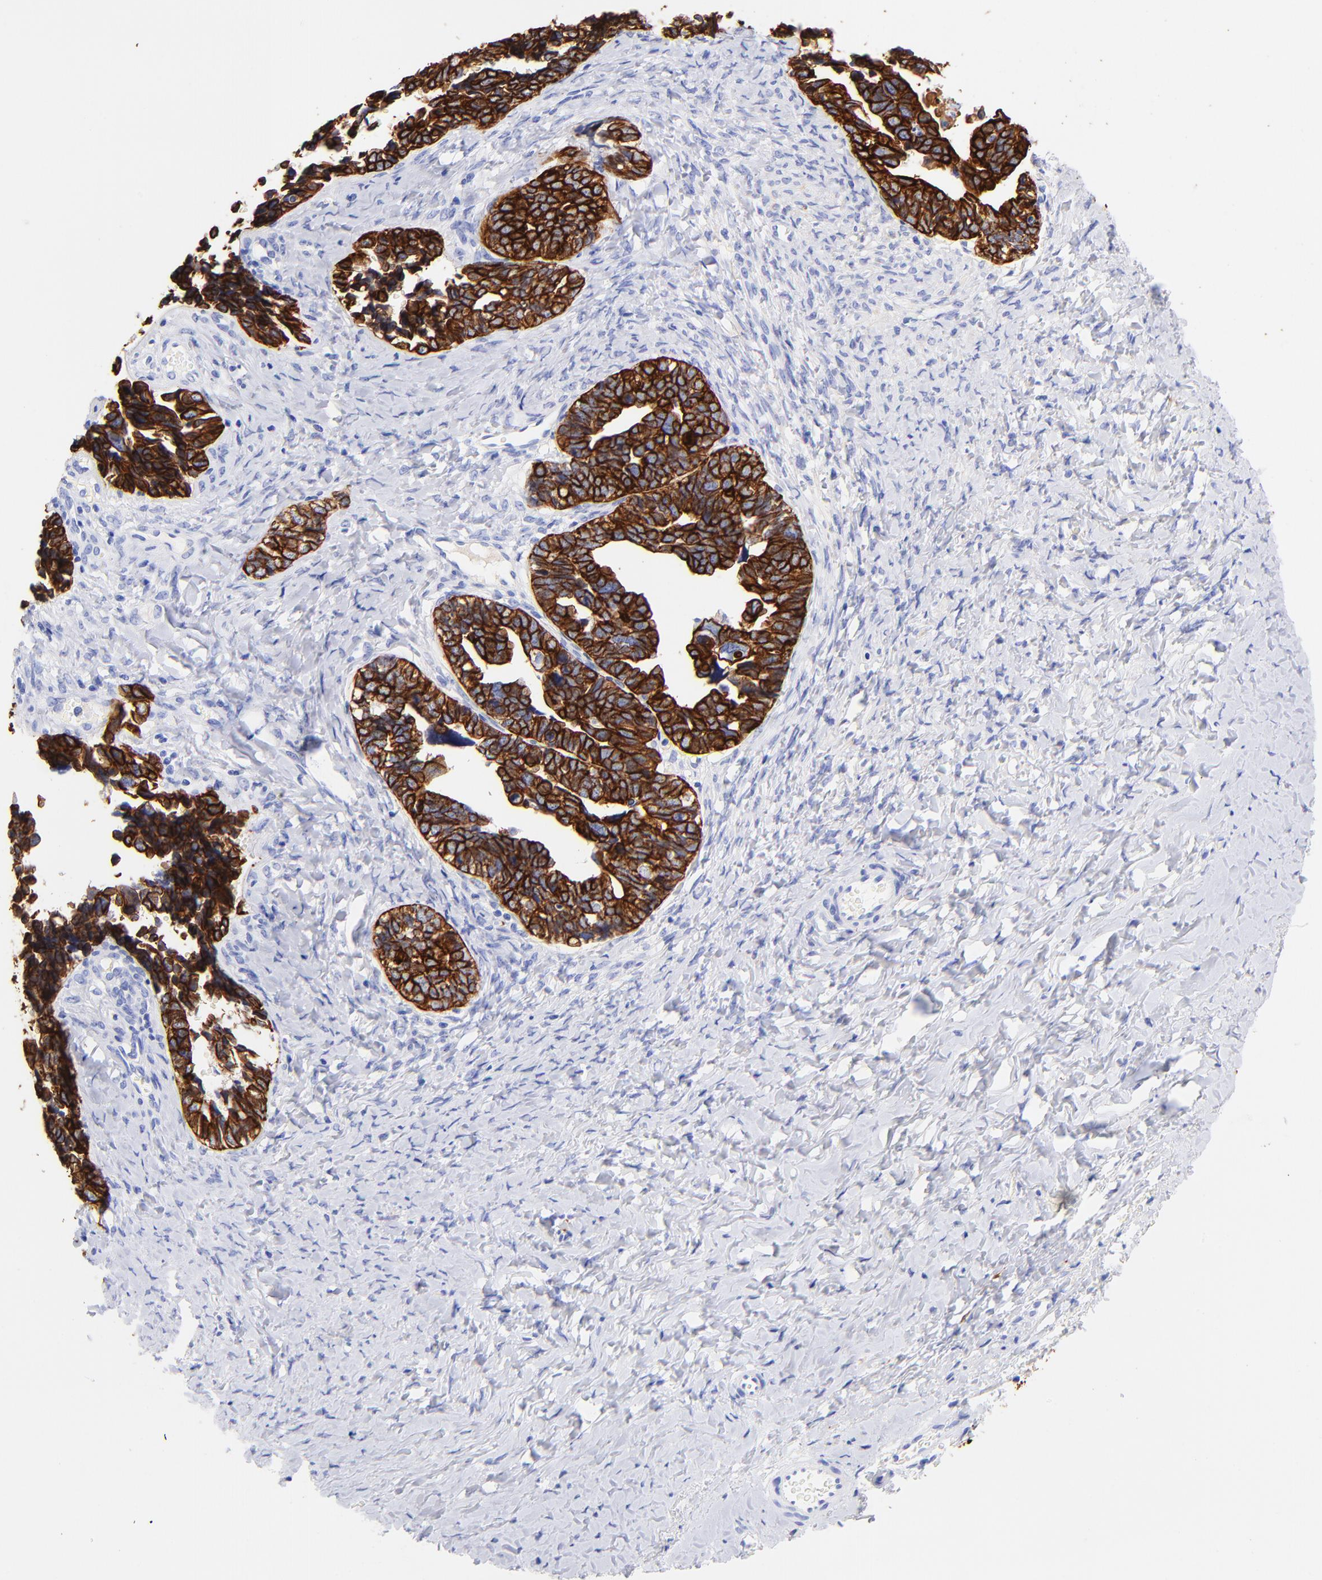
{"staining": {"intensity": "strong", "quantity": ">75%", "location": "cytoplasmic/membranous"}, "tissue": "ovarian cancer", "cell_type": "Tumor cells", "image_type": "cancer", "snomed": [{"axis": "morphology", "description": "Cystadenocarcinoma, serous, NOS"}, {"axis": "topography", "description": "Ovary"}], "caption": "Immunohistochemical staining of ovarian cancer shows strong cytoplasmic/membranous protein staining in approximately >75% of tumor cells.", "gene": "KRT19", "patient": {"sex": "female", "age": 77}}